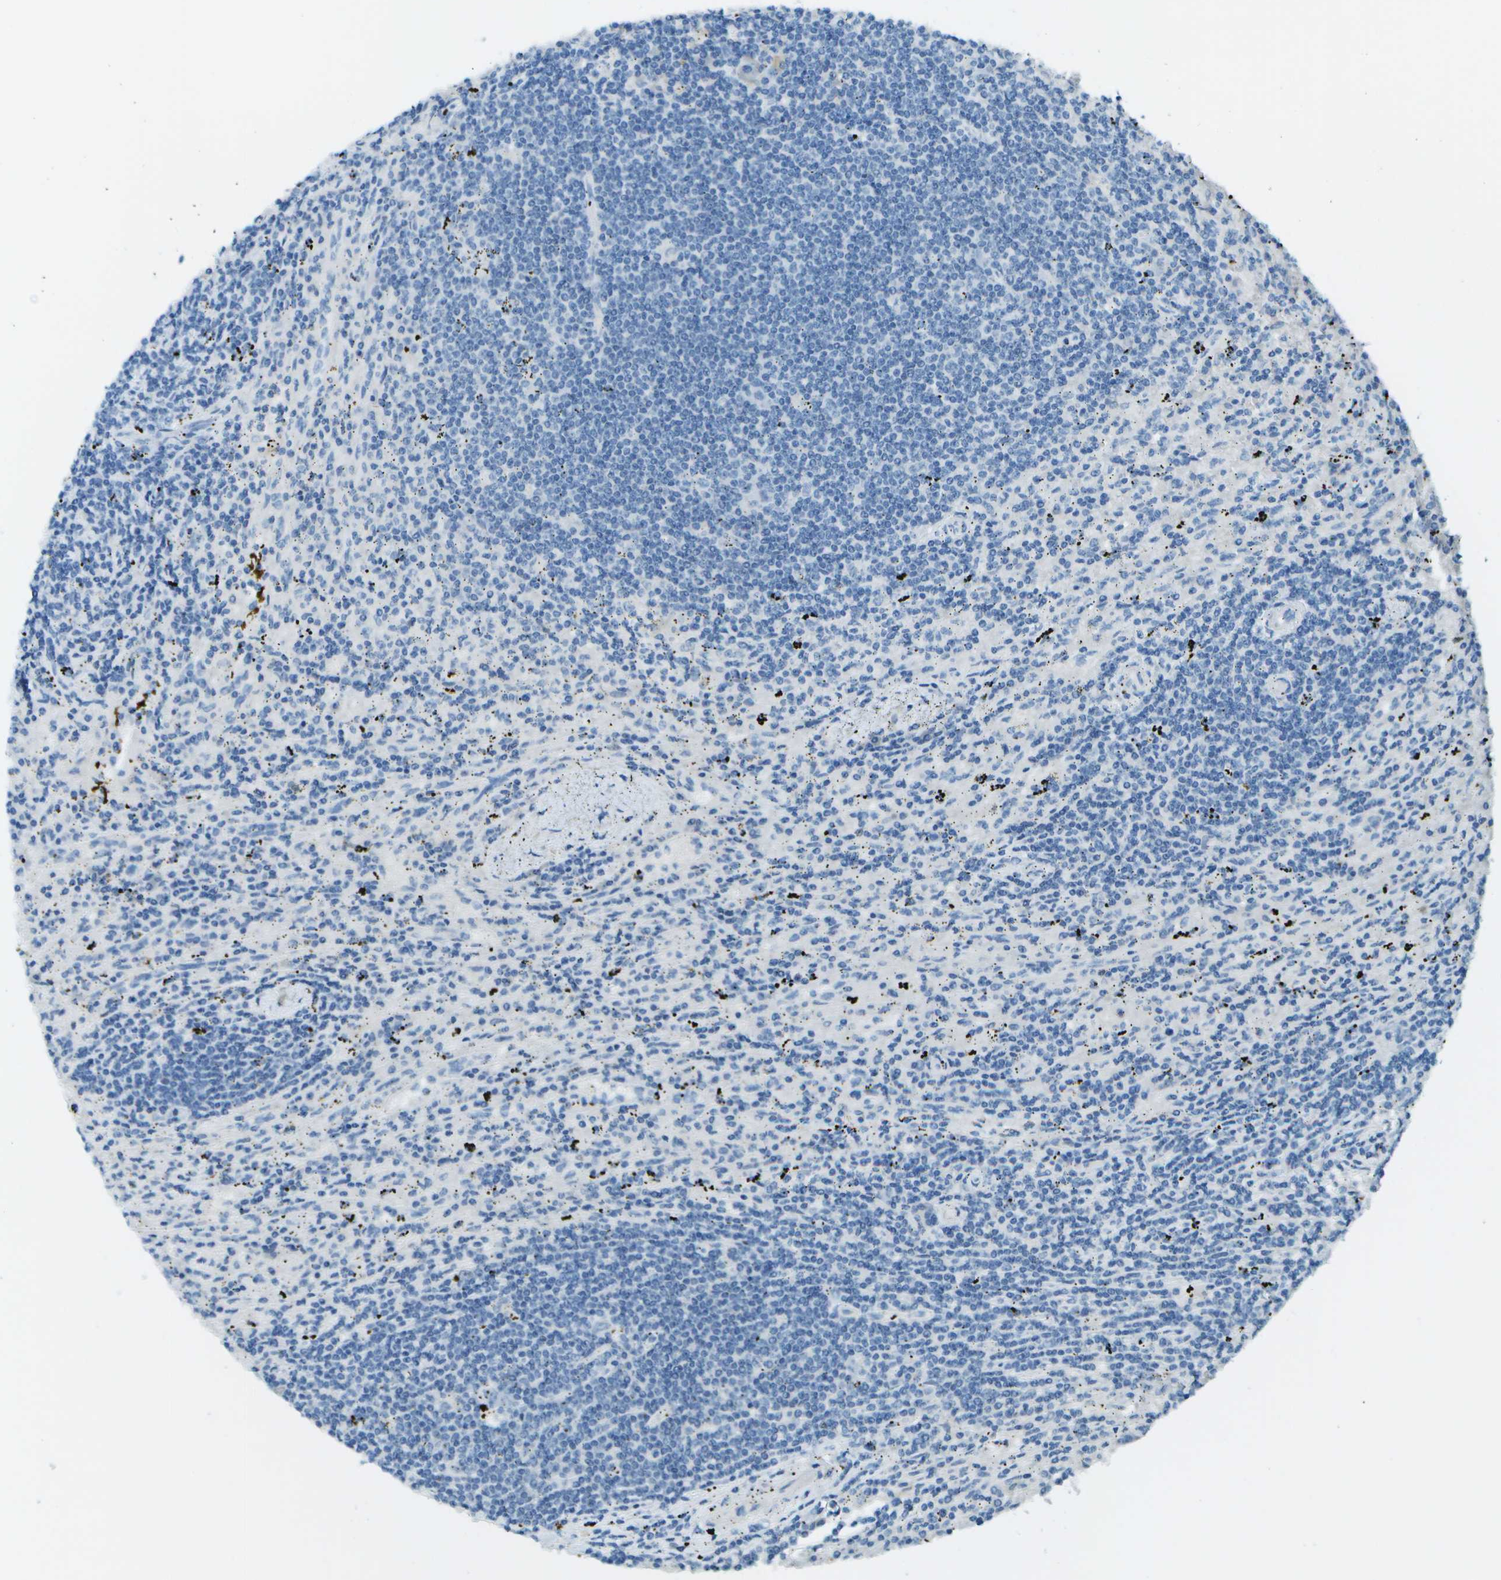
{"staining": {"intensity": "negative", "quantity": "none", "location": "none"}, "tissue": "lymphoma", "cell_type": "Tumor cells", "image_type": "cancer", "snomed": [{"axis": "morphology", "description": "Malignant lymphoma, non-Hodgkin's type, Low grade"}, {"axis": "topography", "description": "Spleen"}], "caption": "Photomicrograph shows no protein expression in tumor cells of lymphoma tissue. (Immunohistochemistry (ihc), brightfield microscopy, high magnification).", "gene": "LGI2", "patient": {"sex": "male", "age": 76}}